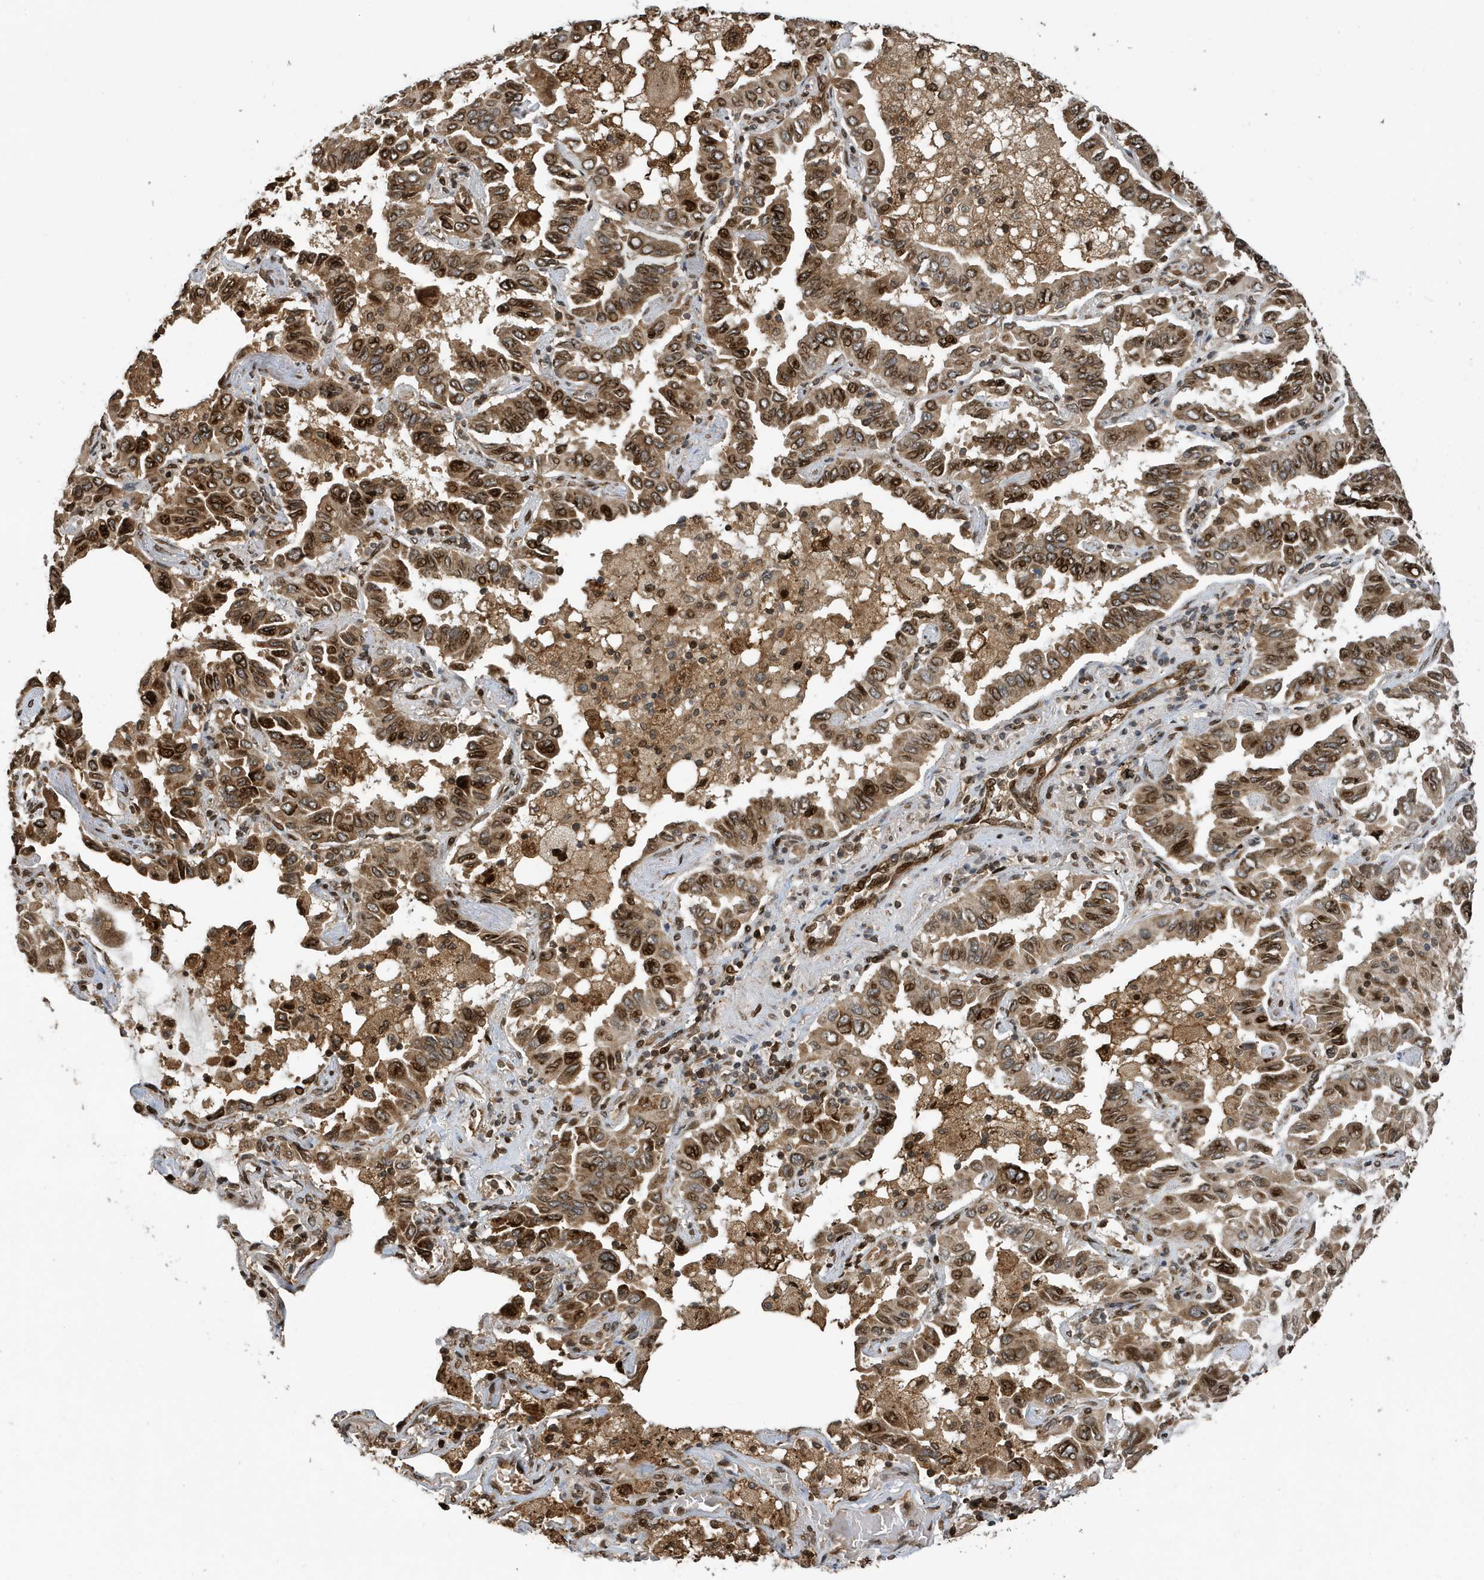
{"staining": {"intensity": "moderate", "quantity": ">75%", "location": "cytoplasmic/membranous,nuclear"}, "tissue": "lung cancer", "cell_type": "Tumor cells", "image_type": "cancer", "snomed": [{"axis": "morphology", "description": "Adenocarcinoma, NOS"}, {"axis": "topography", "description": "Lung"}], "caption": "Tumor cells reveal moderate cytoplasmic/membranous and nuclear positivity in approximately >75% of cells in lung cancer (adenocarcinoma). Ihc stains the protein of interest in brown and the nuclei are stained blue.", "gene": "DUSP18", "patient": {"sex": "male", "age": 64}}